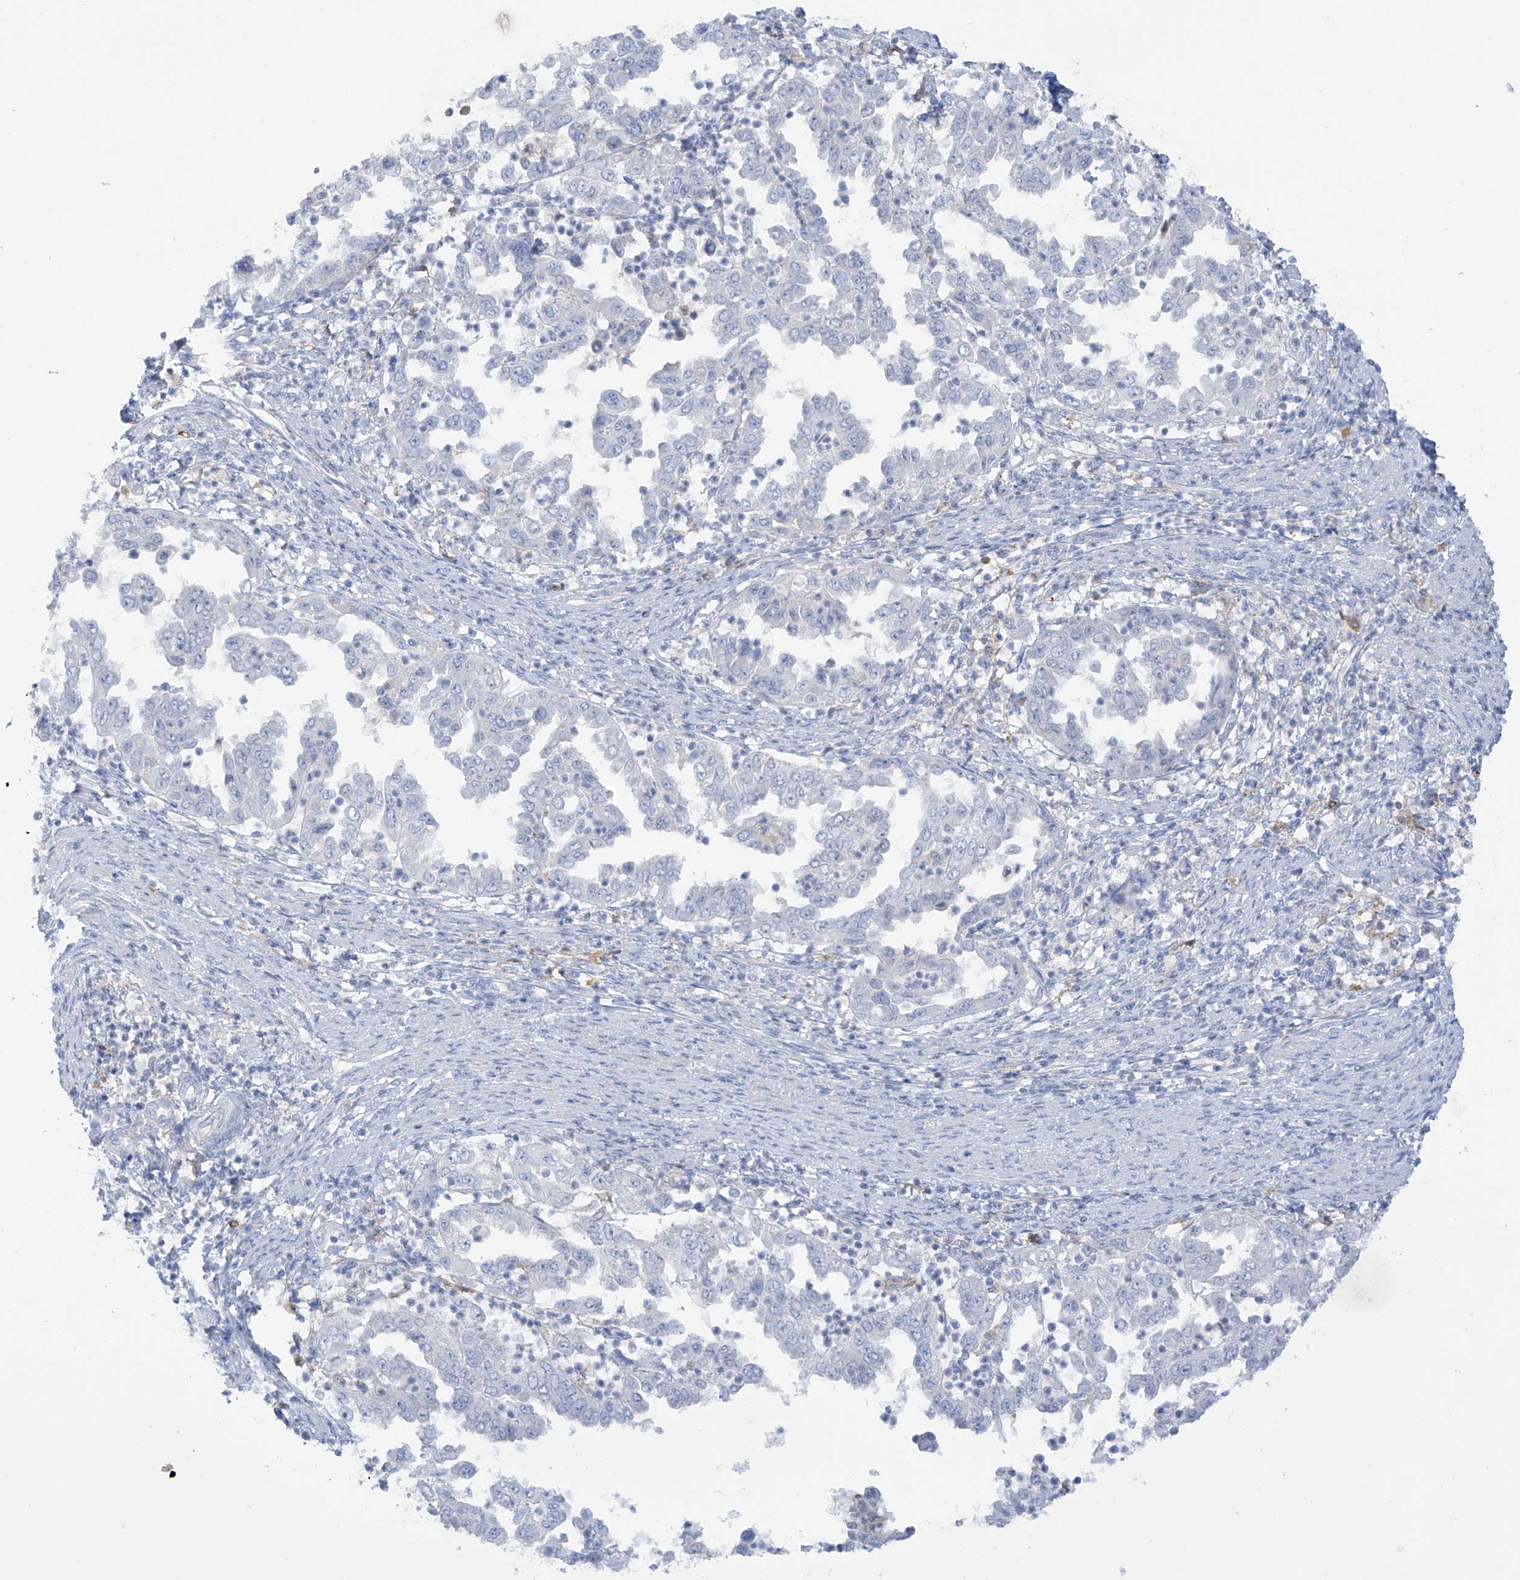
{"staining": {"intensity": "negative", "quantity": "none", "location": "none"}, "tissue": "endometrial cancer", "cell_type": "Tumor cells", "image_type": "cancer", "snomed": [{"axis": "morphology", "description": "Adenocarcinoma, NOS"}, {"axis": "topography", "description": "Endometrium"}], "caption": "Endometrial cancer (adenocarcinoma) stained for a protein using immunohistochemistry reveals no expression tumor cells.", "gene": "TRMT2B", "patient": {"sex": "female", "age": 85}}